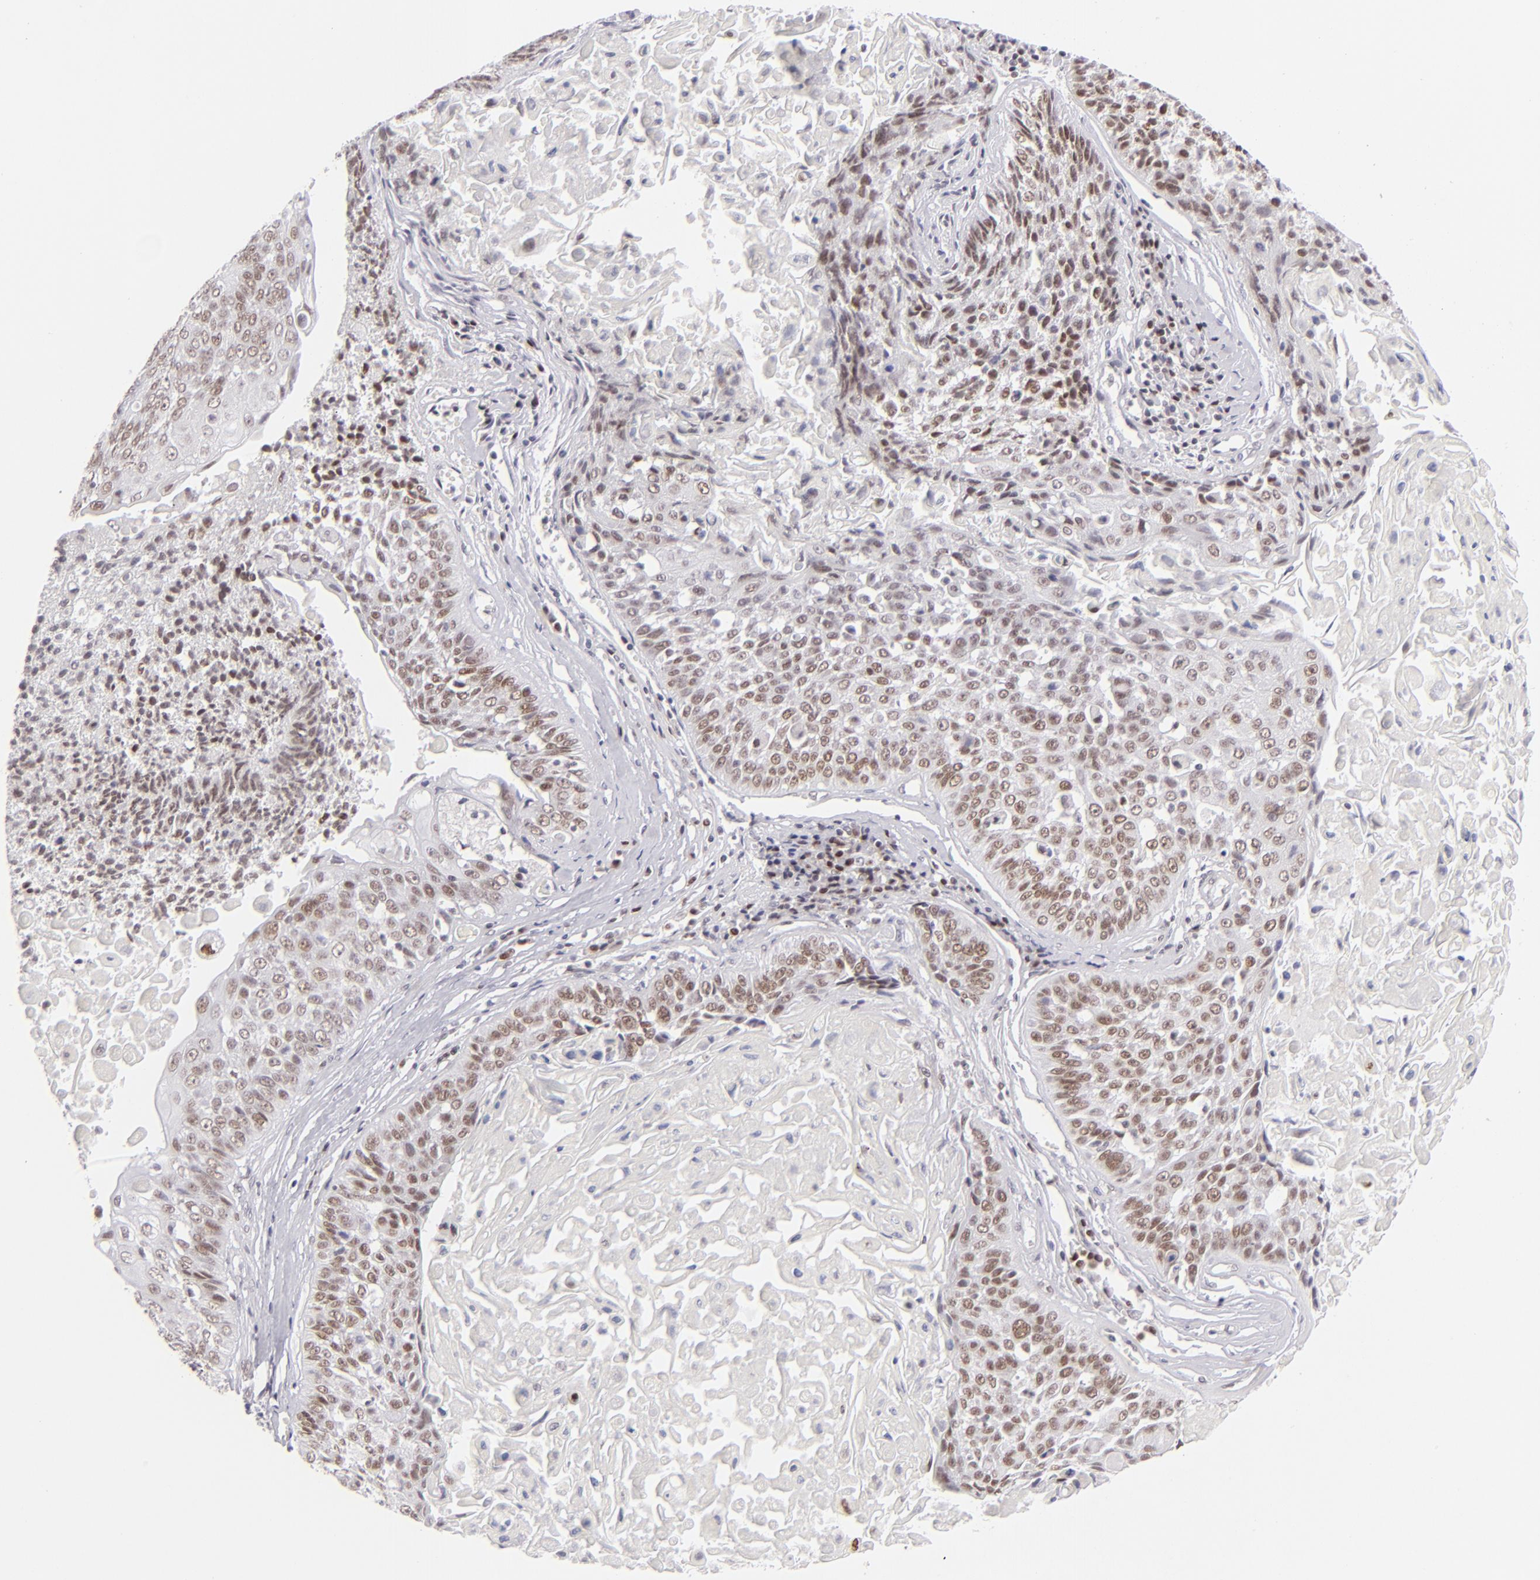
{"staining": {"intensity": "moderate", "quantity": ">75%", "location": "nuclear"}, "tissue": "lung cancer", "cell_type": "Tumor cells", "image_type": "cancer", "snomed": [{"axis": "morphology", "description": "Adenocarcinoma, NOS"}, {"axis": "topography", "description": "Lung"}], "caption": "Immunohistochemistry (IHC) photomicrograph of human adenocarcinoma (lung) stained for a protein (brown), which displays medium levels of moderate nuclear staining in about >75% of tumor cells.", "gene": "POU2F1", "patient": {"sex": "male", "age": 60}}